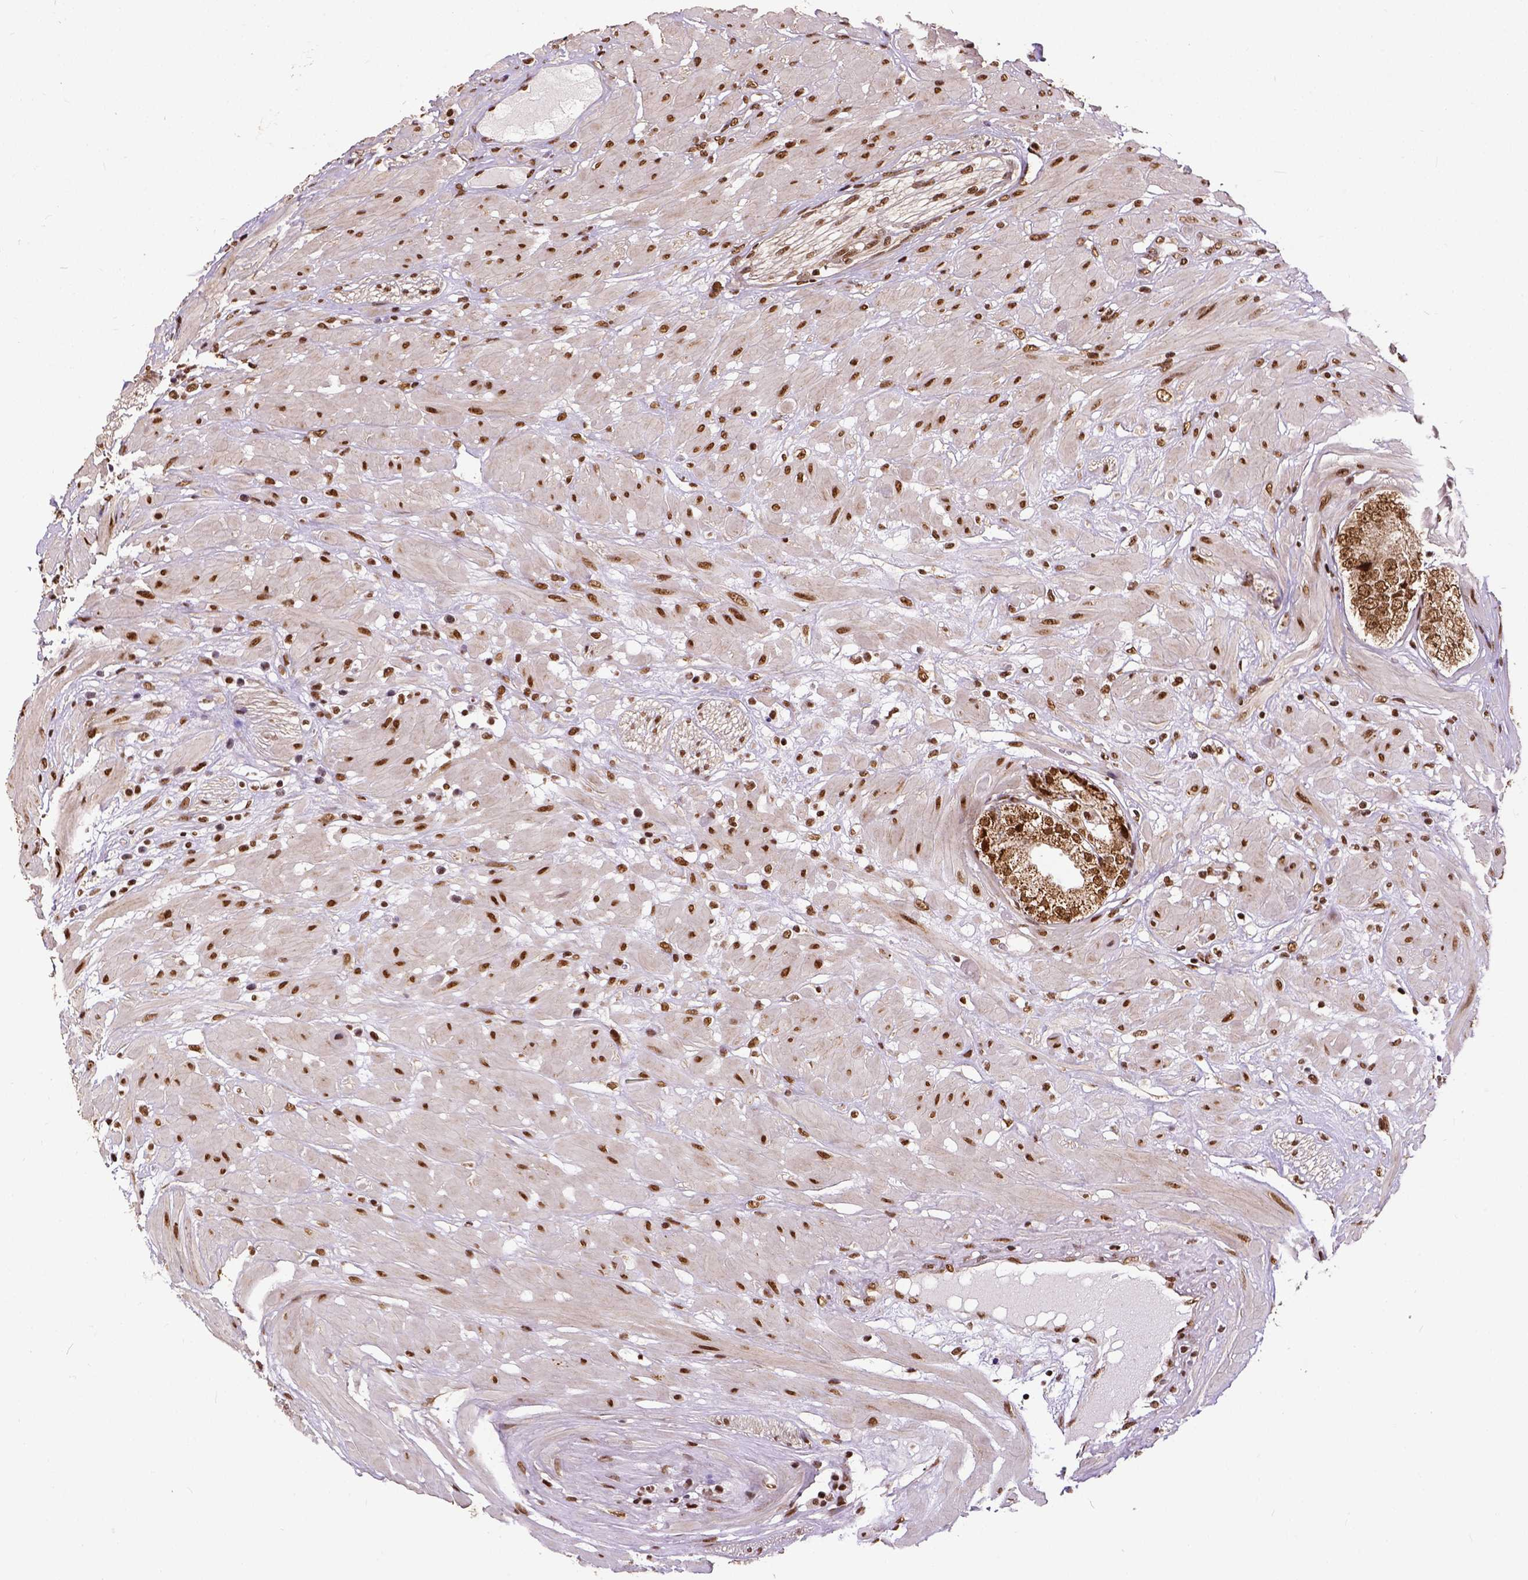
{"staining": {"intensity": "moderate", "quantity": ">75%", "location": "cytoplasmic/membranous,nuclear"}, "tissue": "prostate cancer", "cell_type": "Tumor cells", "image_type": "cancer", "snomed": [{"axis": "morphology", "description": "Adenocarcinoma, Low grade"}, {"axis": "topography", "description": "Prostate"}], "caption": "Immunohistochemical staining of human prostate adenocarcinoma (low-grade) displays moderate cytoplasmic/membranous and nuclear protein positivity in approximately >75% of tumor cells.", "gene": "NACC1", "patient": {"sex": "male", "age": 60}}